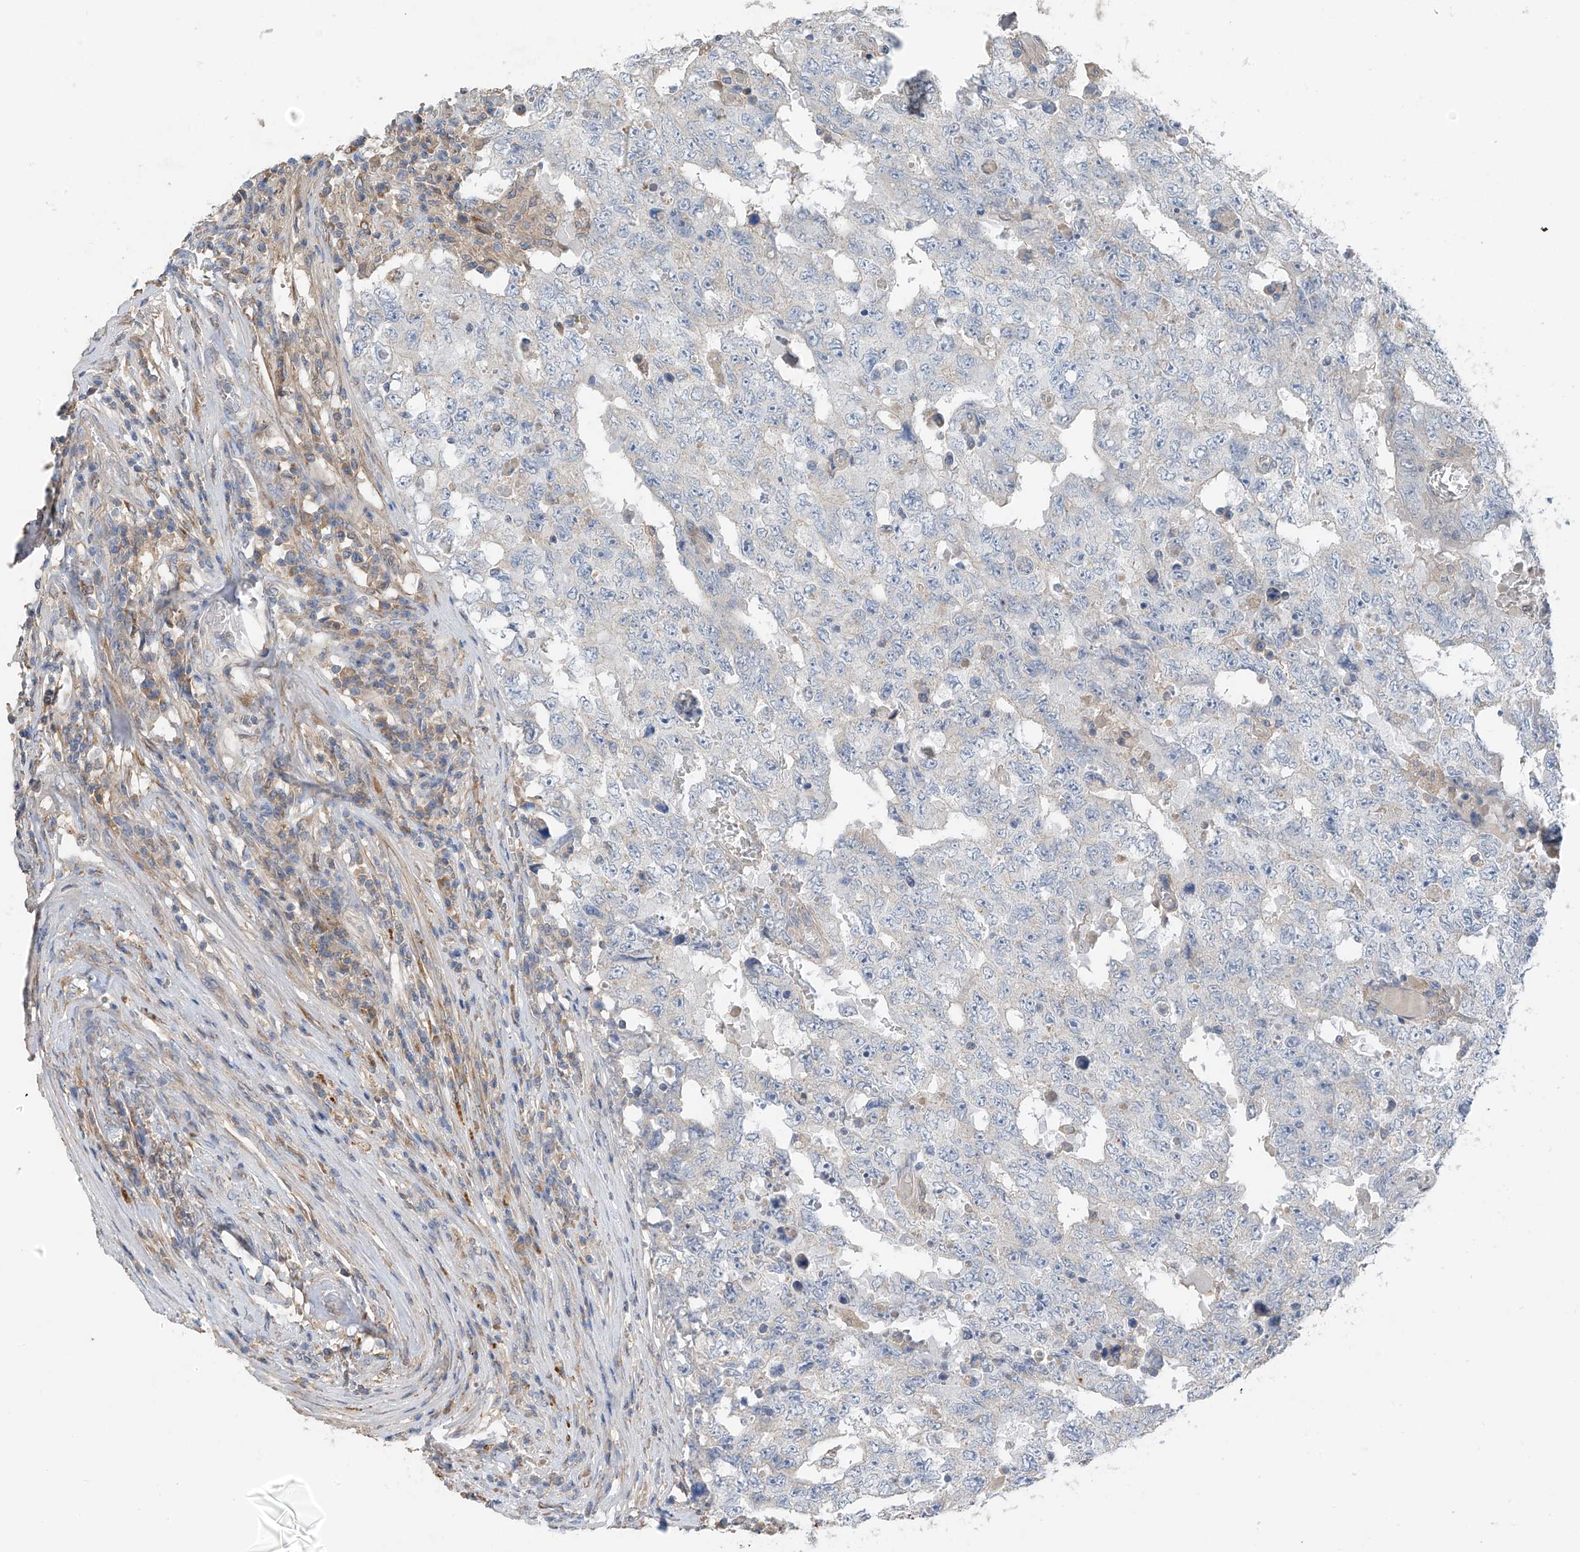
{"staining": {"intensity": "negative", "quantity": "none", "location": "none"}, "tissue": "testis cancer", "cell_type": "Tumor cells", "image_type": "cancer", "snomed": [{"axis": "morphology", "description": "Carcinoma, Embryonal, NOS"}, {"axis": "topography", "description": "Testis"}], "caption": "Immunohistochemical staining of human embryonal carcinoma (testis) reveals no significant positivity in tumor cells.", "gene": "GALNTL6", "patient": {"sex": "male", "age": 26}}